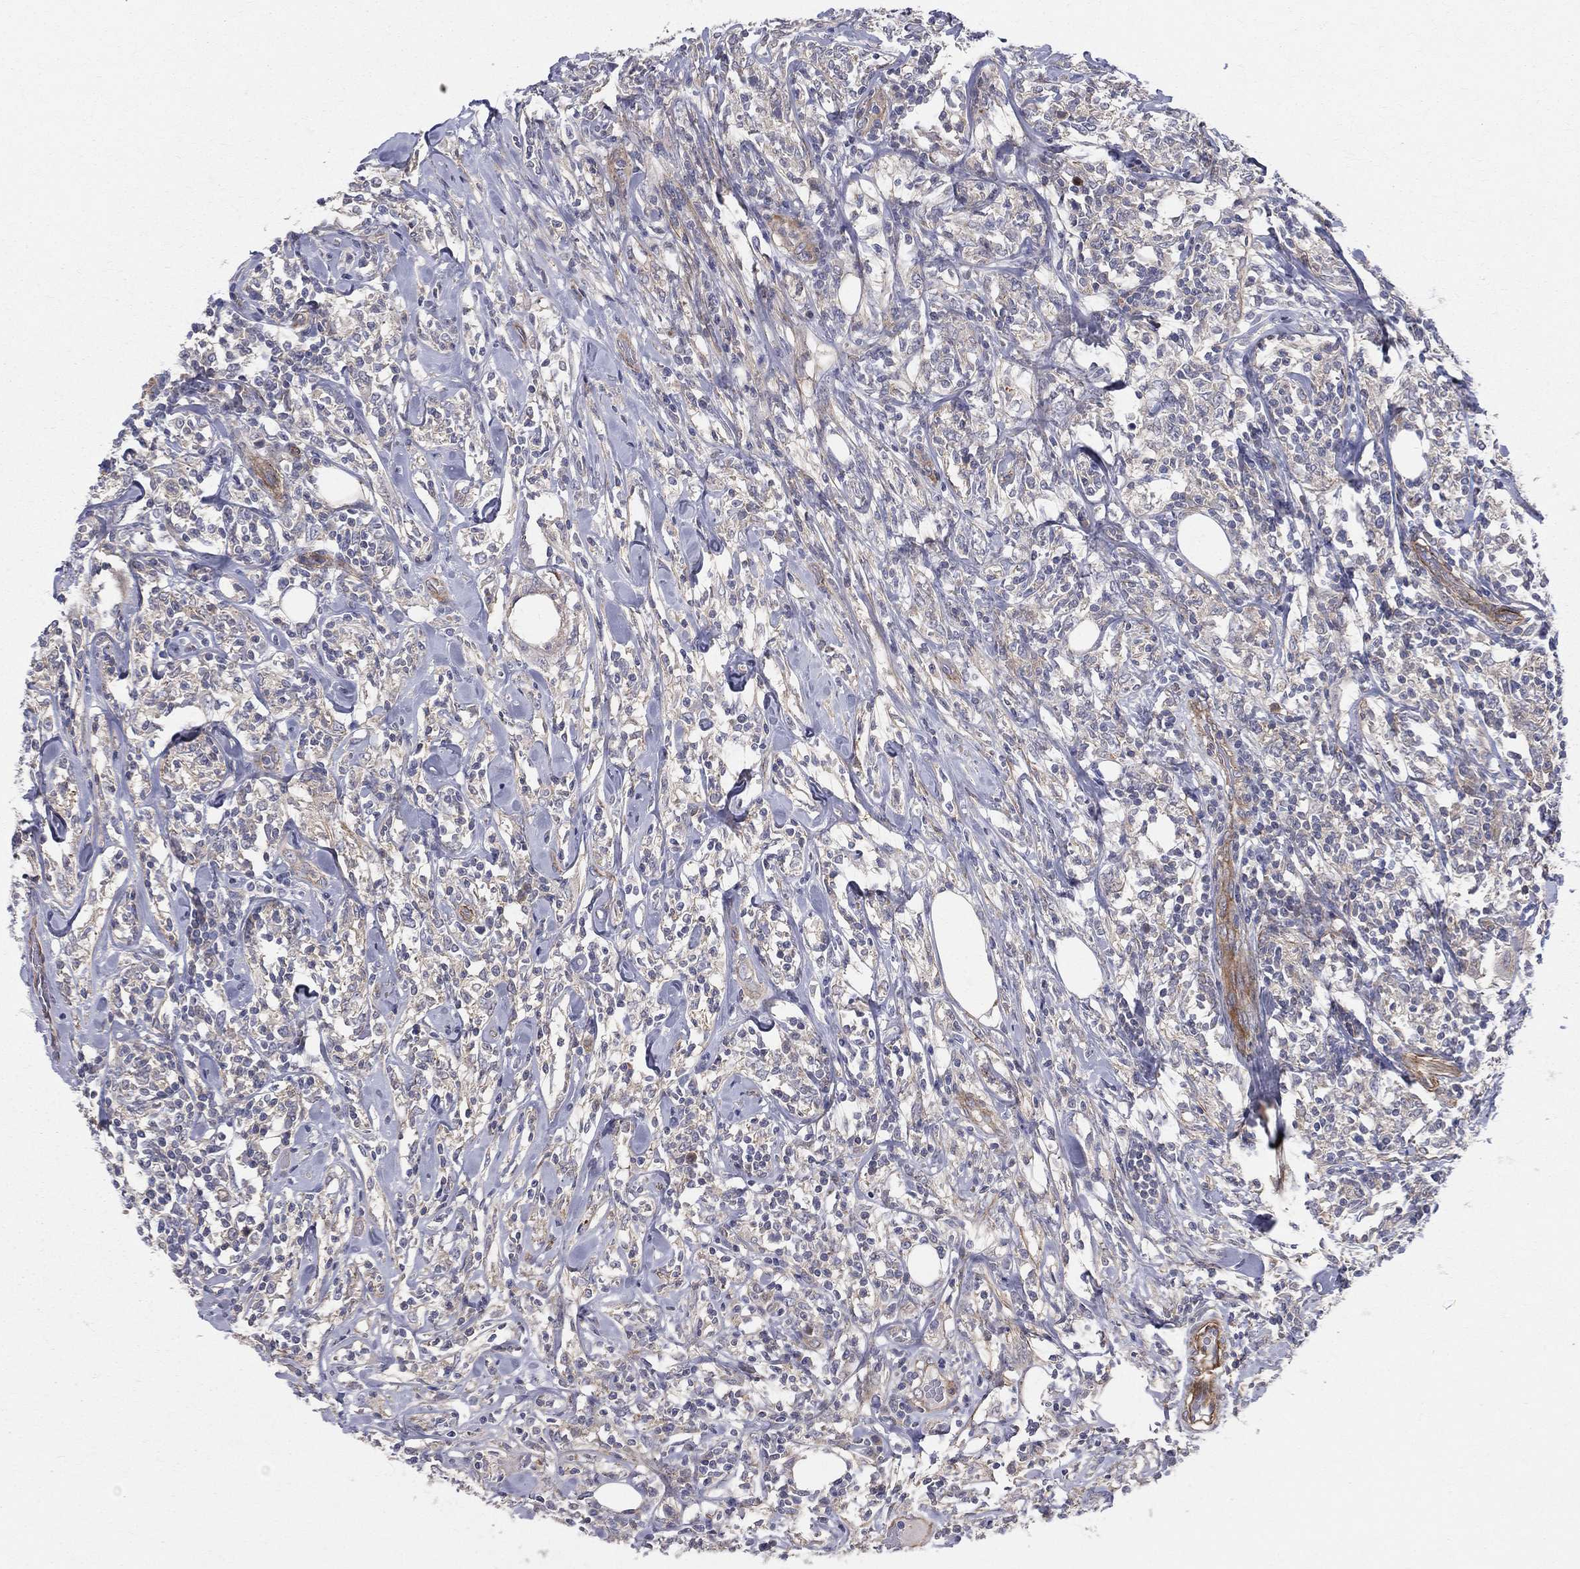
{"staining": {"intensity": "negative", "quantity": "none", "location": "none"}, "tissue": "lymphoma", "cell_type": "Tumor cells", "image_type": "cancer", "snomed": [{"axis": "morphology", "description": "Malignant lymphoma, non-Hodgkin's type, High grade"}, {"axis": "topography", "description": "Lymph node"}], "caption": "A micrograph of malignant lymphoma, non-Hodgkin's type (high-grade) stained for a protein displays no brown staining in tumor cells.", "gene": "POMZP3", "patient": {"sex": "female", "age": 84}}